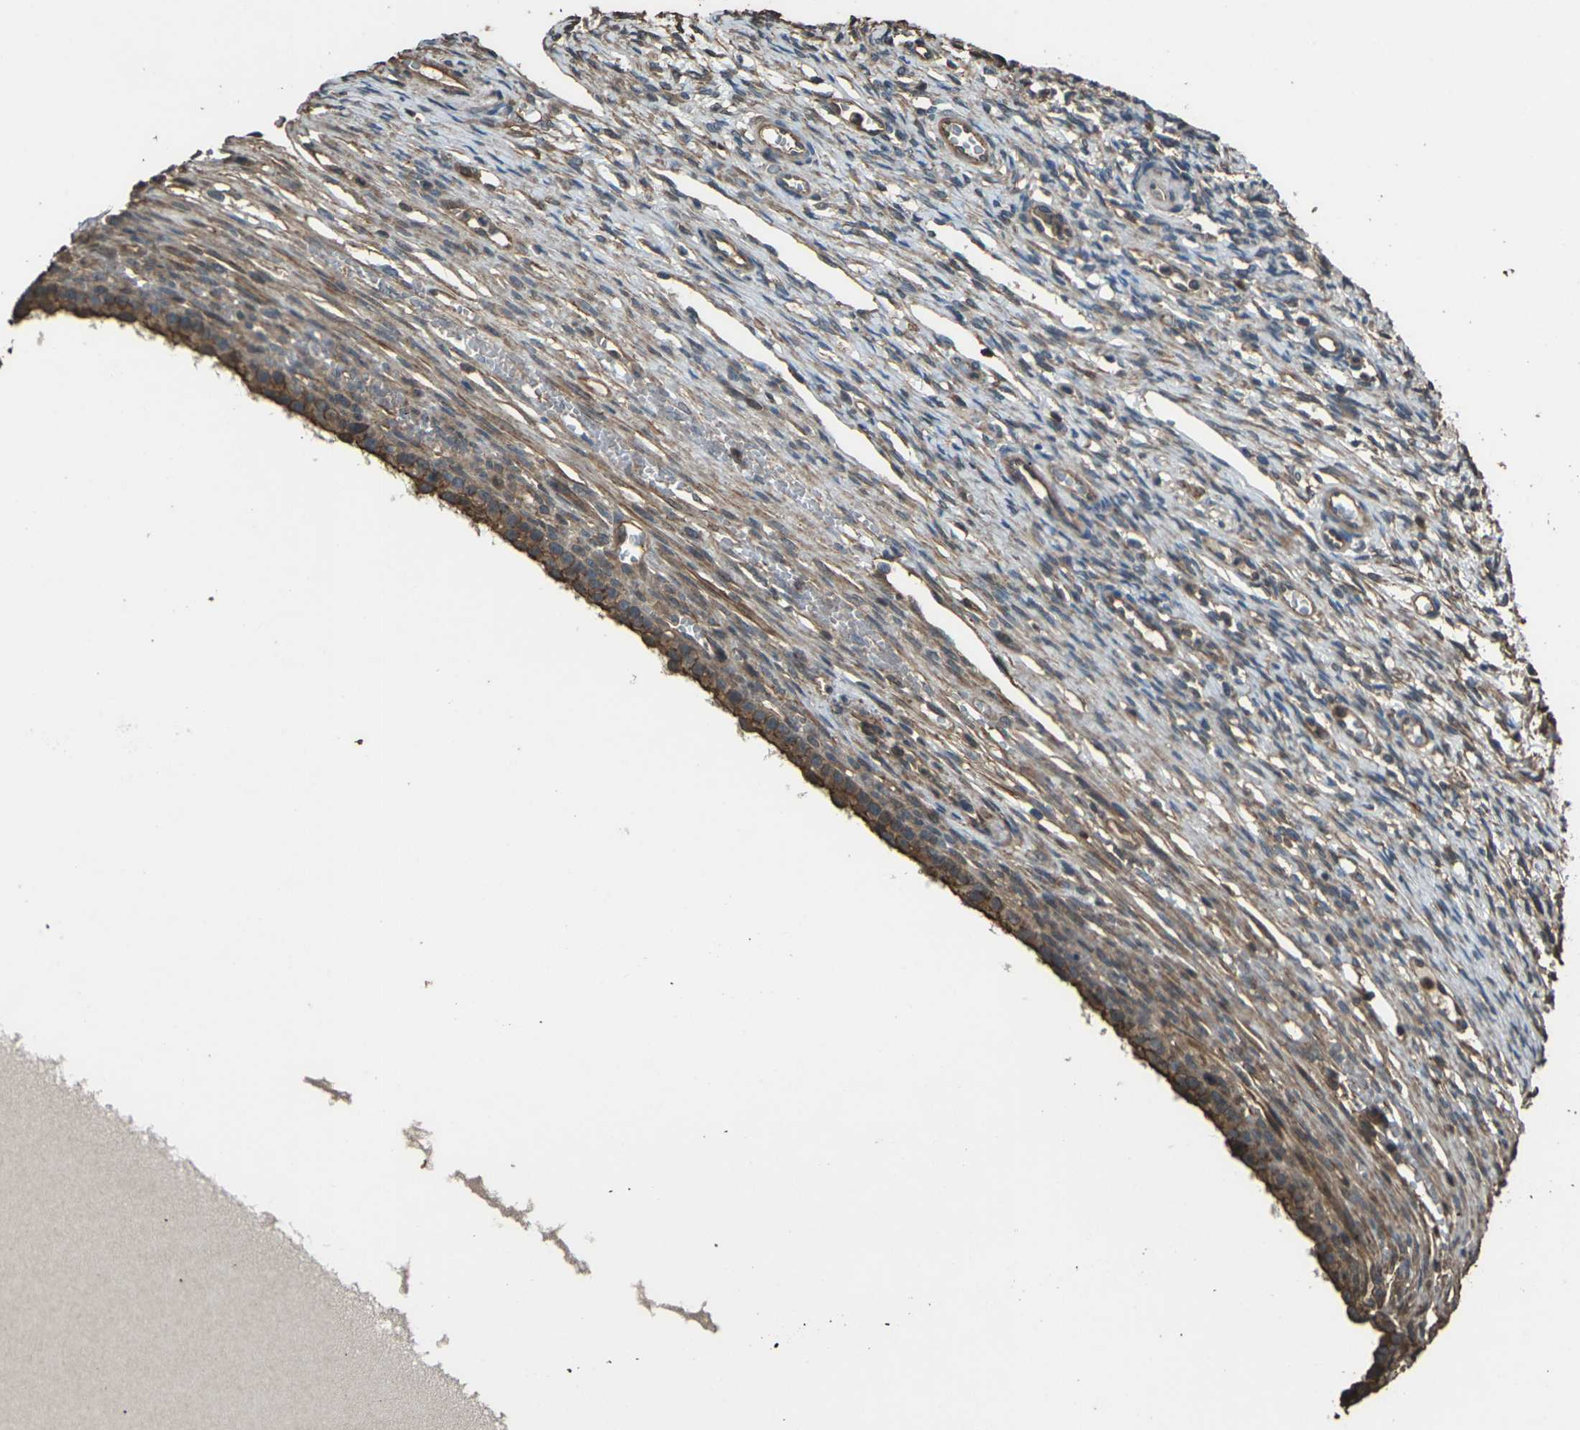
{"staining": {"intensity": "moderate", "quantity": "25%-75%", "location": "cytoplasmic/membranous"}, "tissue": "ovary", "cell_type": "Ovarian stroma cells", "image_type": "normal", "snomed": [{"axis": "morphology", "description": "Normal tissue, NOS"}, {"axis": "topography", "description": "Ovary"}], "caption": "This photomicrograph displays immunohistochemistry staining of normal ovary, with medium moderate cytoplasmic/membranous positivity in about 25%-75% of ovarian stroma cells.", "gene": "DHPS", "patient": {"sex": "female", "age": 33}}